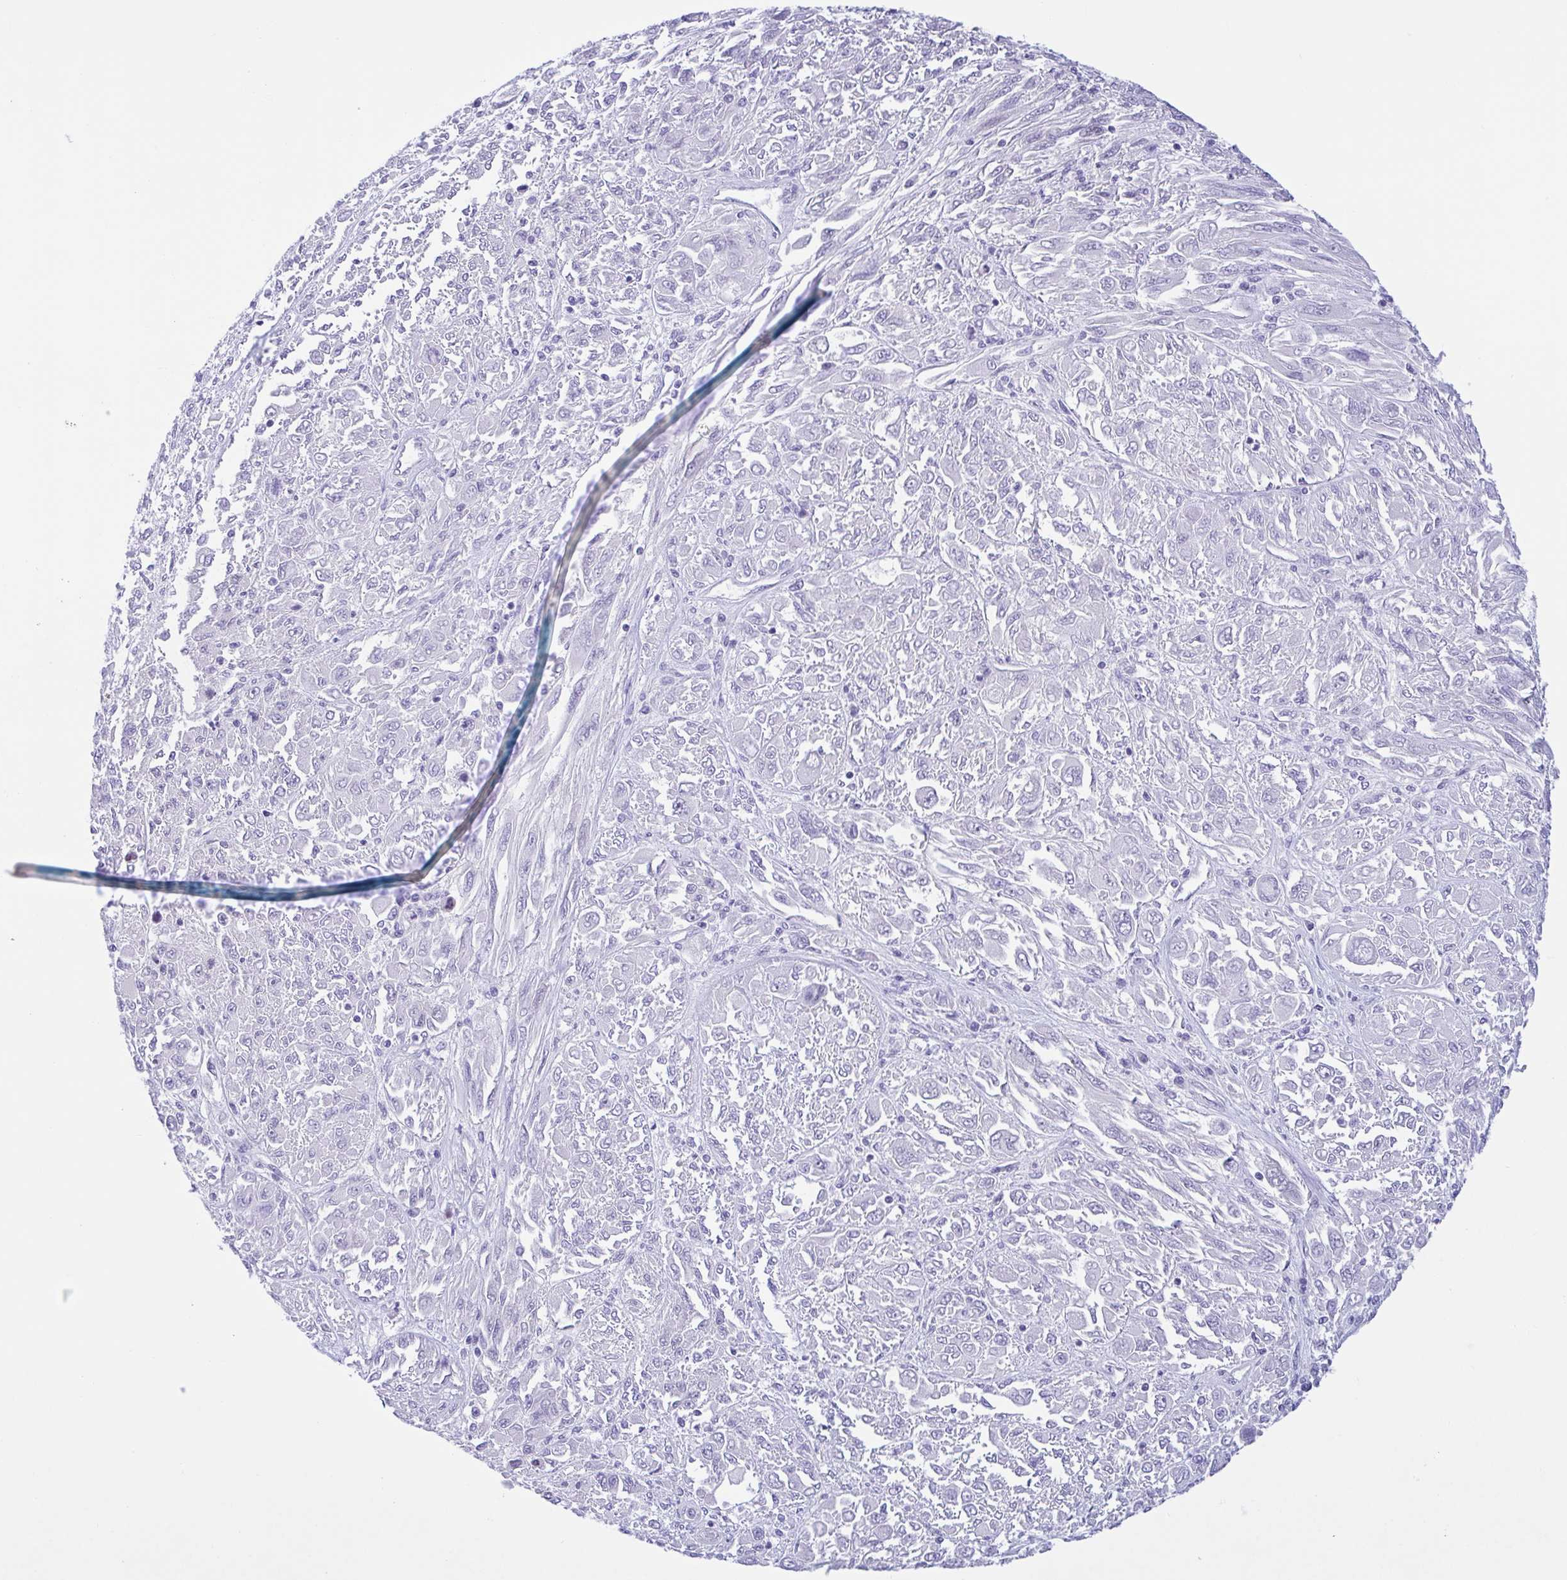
{"staining": {"intensity": "negative", "quantity": "none", "location": "none"}, "tissue": "melanoma", "cell_type": "Tumor cells", "image_type": "cancer", "snomed": [{"axis": "morphology", "description": "Malignant melanoma, NOS"}, {"axis": "topography", "description": "Skin"}], "caption": "Tumor cells show no significant protein expression in malignant melanoma.", "gene": "AHCYL2", "patient": {"sex": "female", "age": 91}}